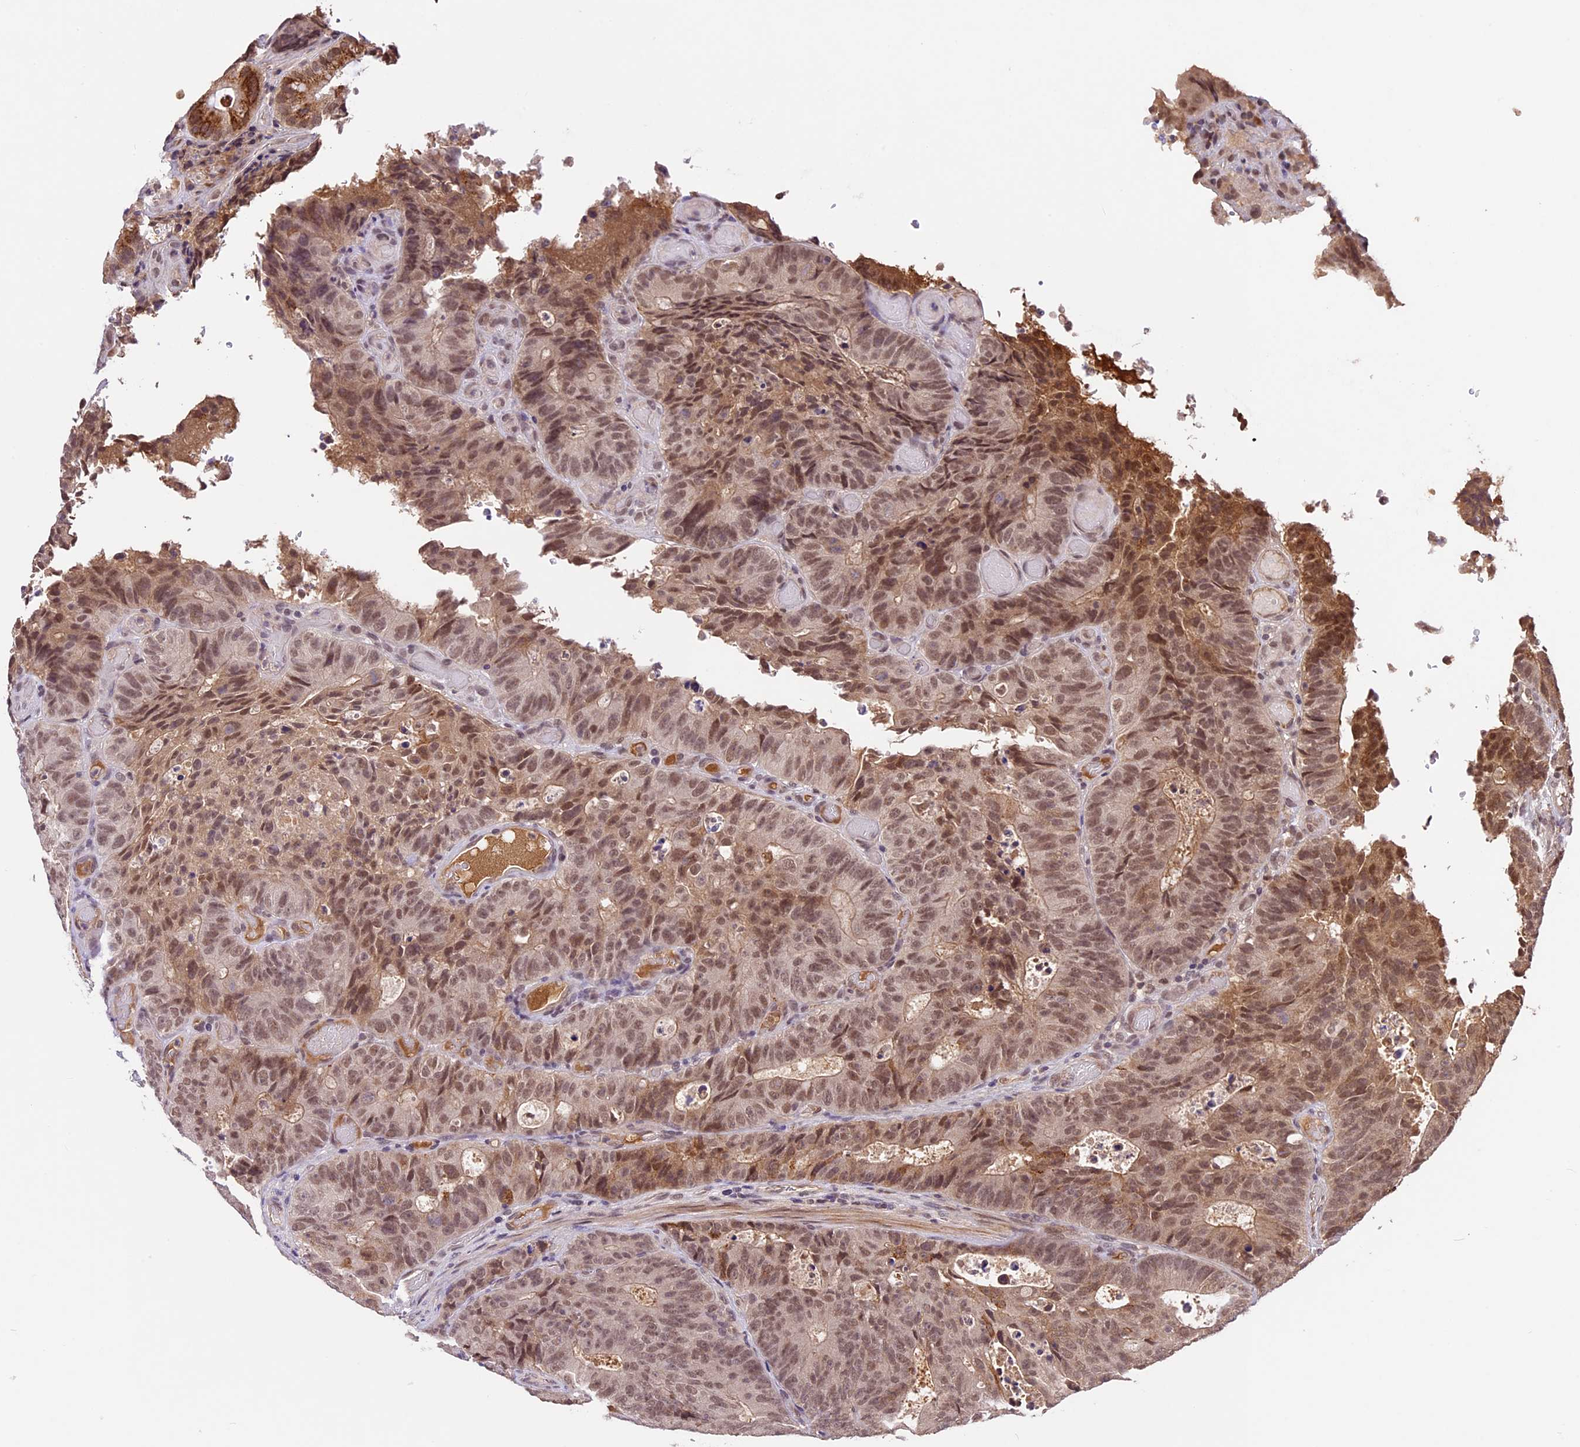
{"staining": {"intensity": "moderate", "quantity": ">75%", "location": "nuclear"}, "tissue": "colorectal cancer", "cell_type": "Tumor cells", "image_type": "cancer", "snomed": [{"axis": "morphology", "description": "Adenocarcinoma, NOS"}, {"axis": "topography", "description": "Colon"}], "caption": "Colorectal cancer (adenocarcinoma) stained with DAB (3,3'-diaminobenzidine) immunohistochemistry shows medium levels of moderate nuclear staining in approximately >75% of tumor cells. (Stains: DAB in brown, nuclei in blue, Microscopy: brightfield microscopy at high magnification).", "gene": "ATP10A", "patient": {"sex": "male", "age": 87}}